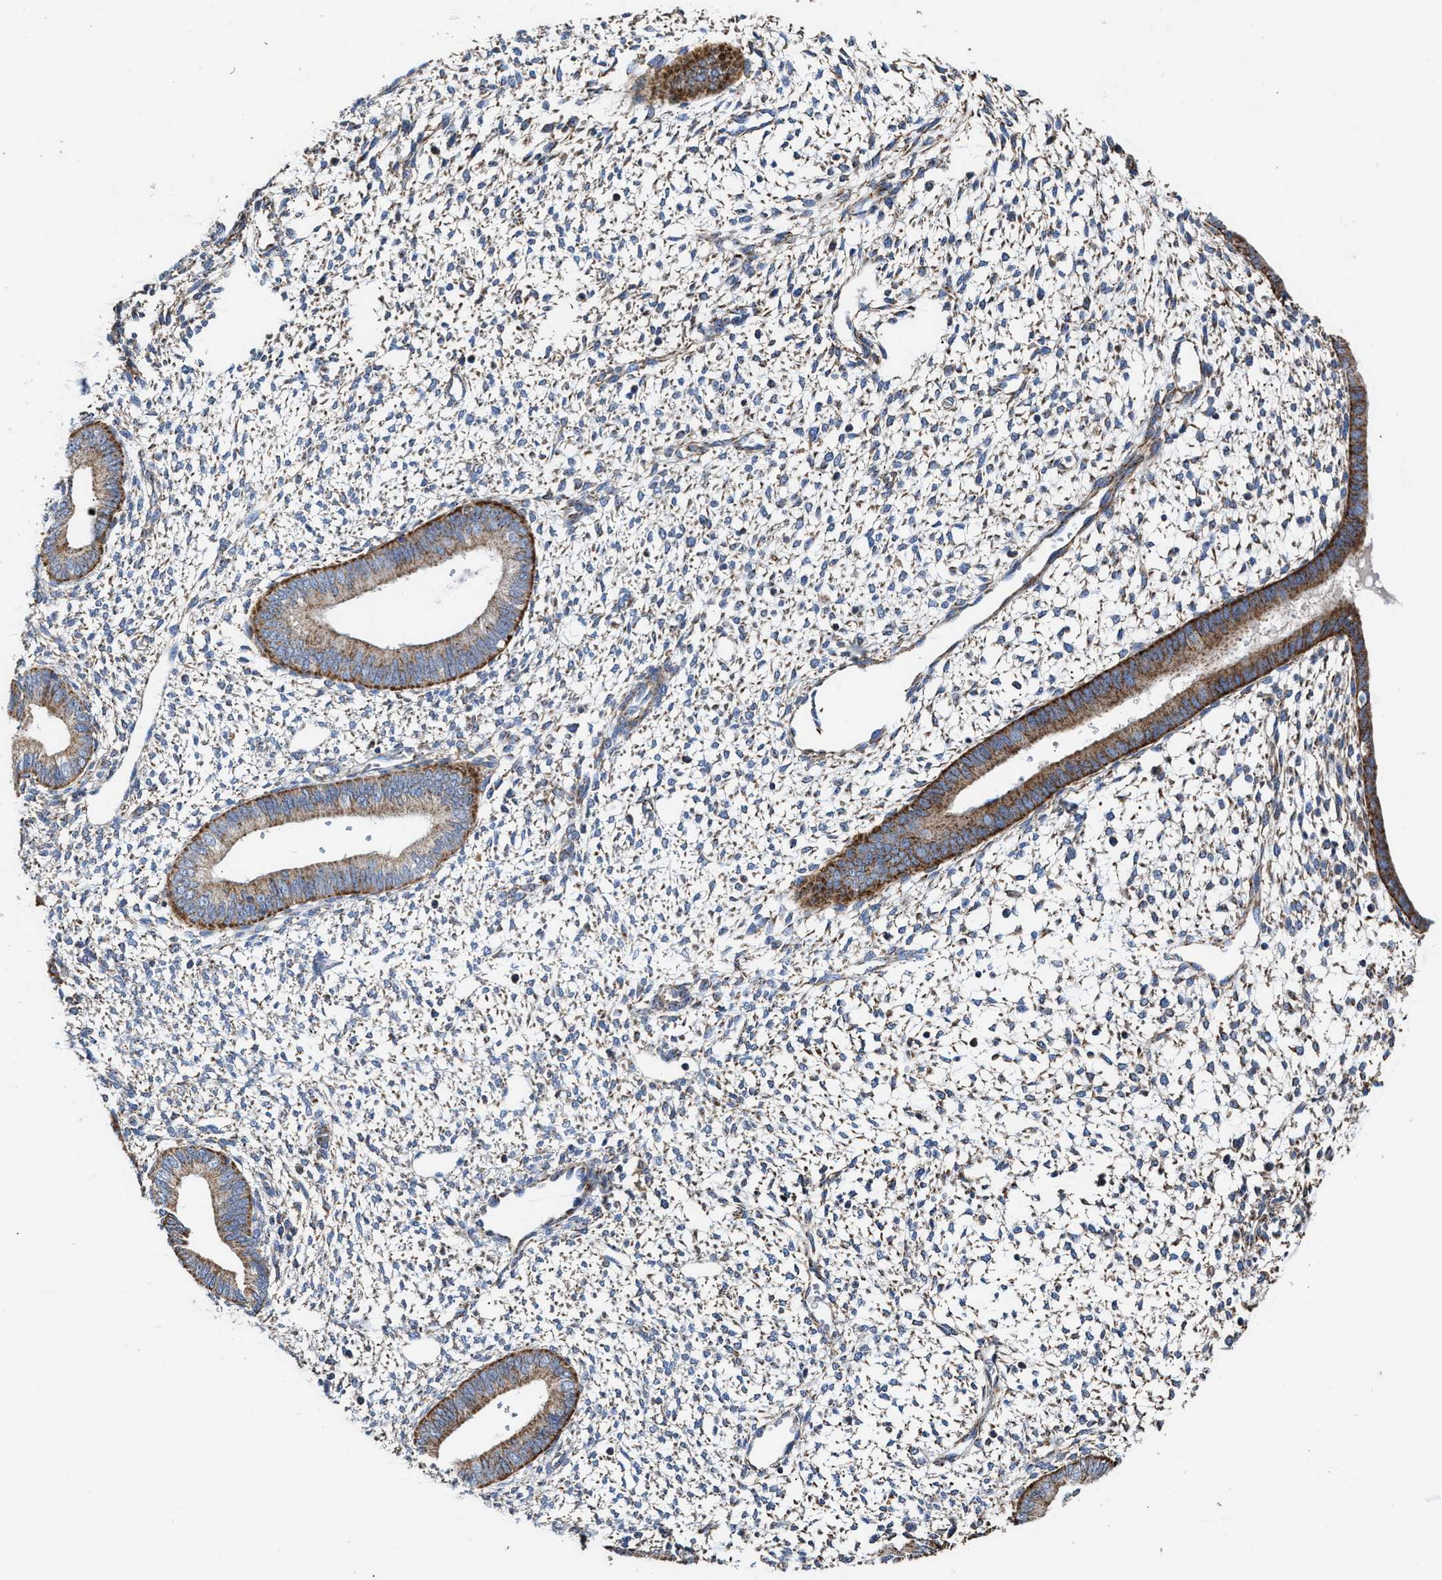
{"staining": {"intensity": "moderate", "quantity": "<25%", "location": "cytoplasmic/membranous"}, "tissue": "endometrium", "cell_type": "Cells in endometrial stroma", "image_type": "normal", "snomed": [{"axis": "morphology", "description": "Normal tissue, NOS"}, {"axis": "topography", "description": "Endometrium"}], "caption": "Human endometrium stained with a brown dye shows moderate cytoplasmic/membranous positive expression in approximately <25% of cells in endometrial stroma.", "gene": "MECR", "patient": {"sex": "female", "age": 46}}